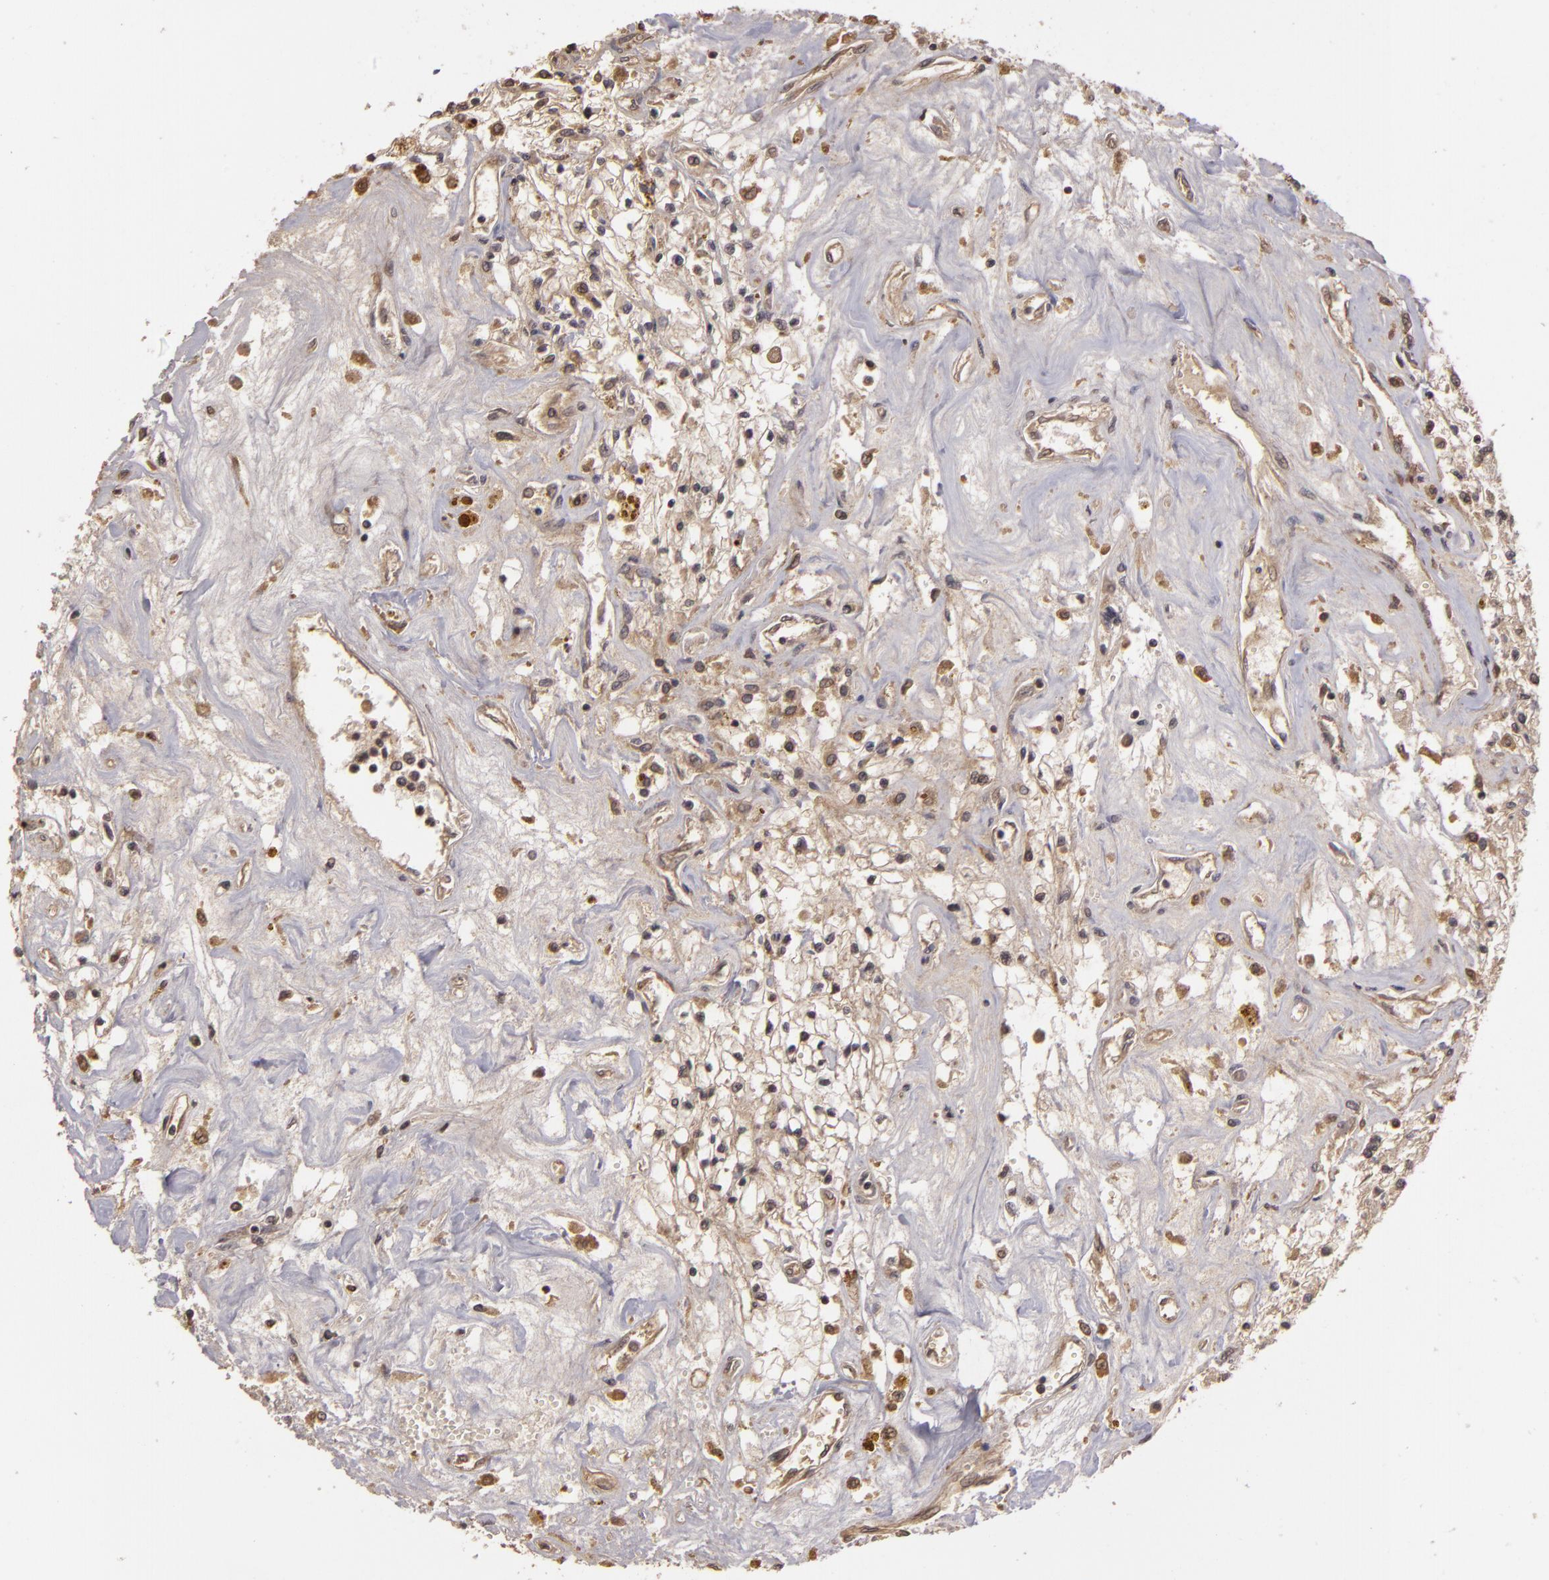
{"staining": {"intensity": "weak", "quantity": ">75%", "location": "cytoplasmic/membranous"}, "tissue": "renal cancer", "cell_type": "Tumor cells", "image_type": "cancer", "snomed": [{"axis": "morphology", "description": "Adenocarcinoma, NOS"}, {"axis": "topography", "description": "Kidney"}], "caption": "Human adenocarcinoma (renal) stained with a protein marker displays weak staining in tumor cells.", "gene": "HRAS", "patient": {"sex": "male", "age": 78}}